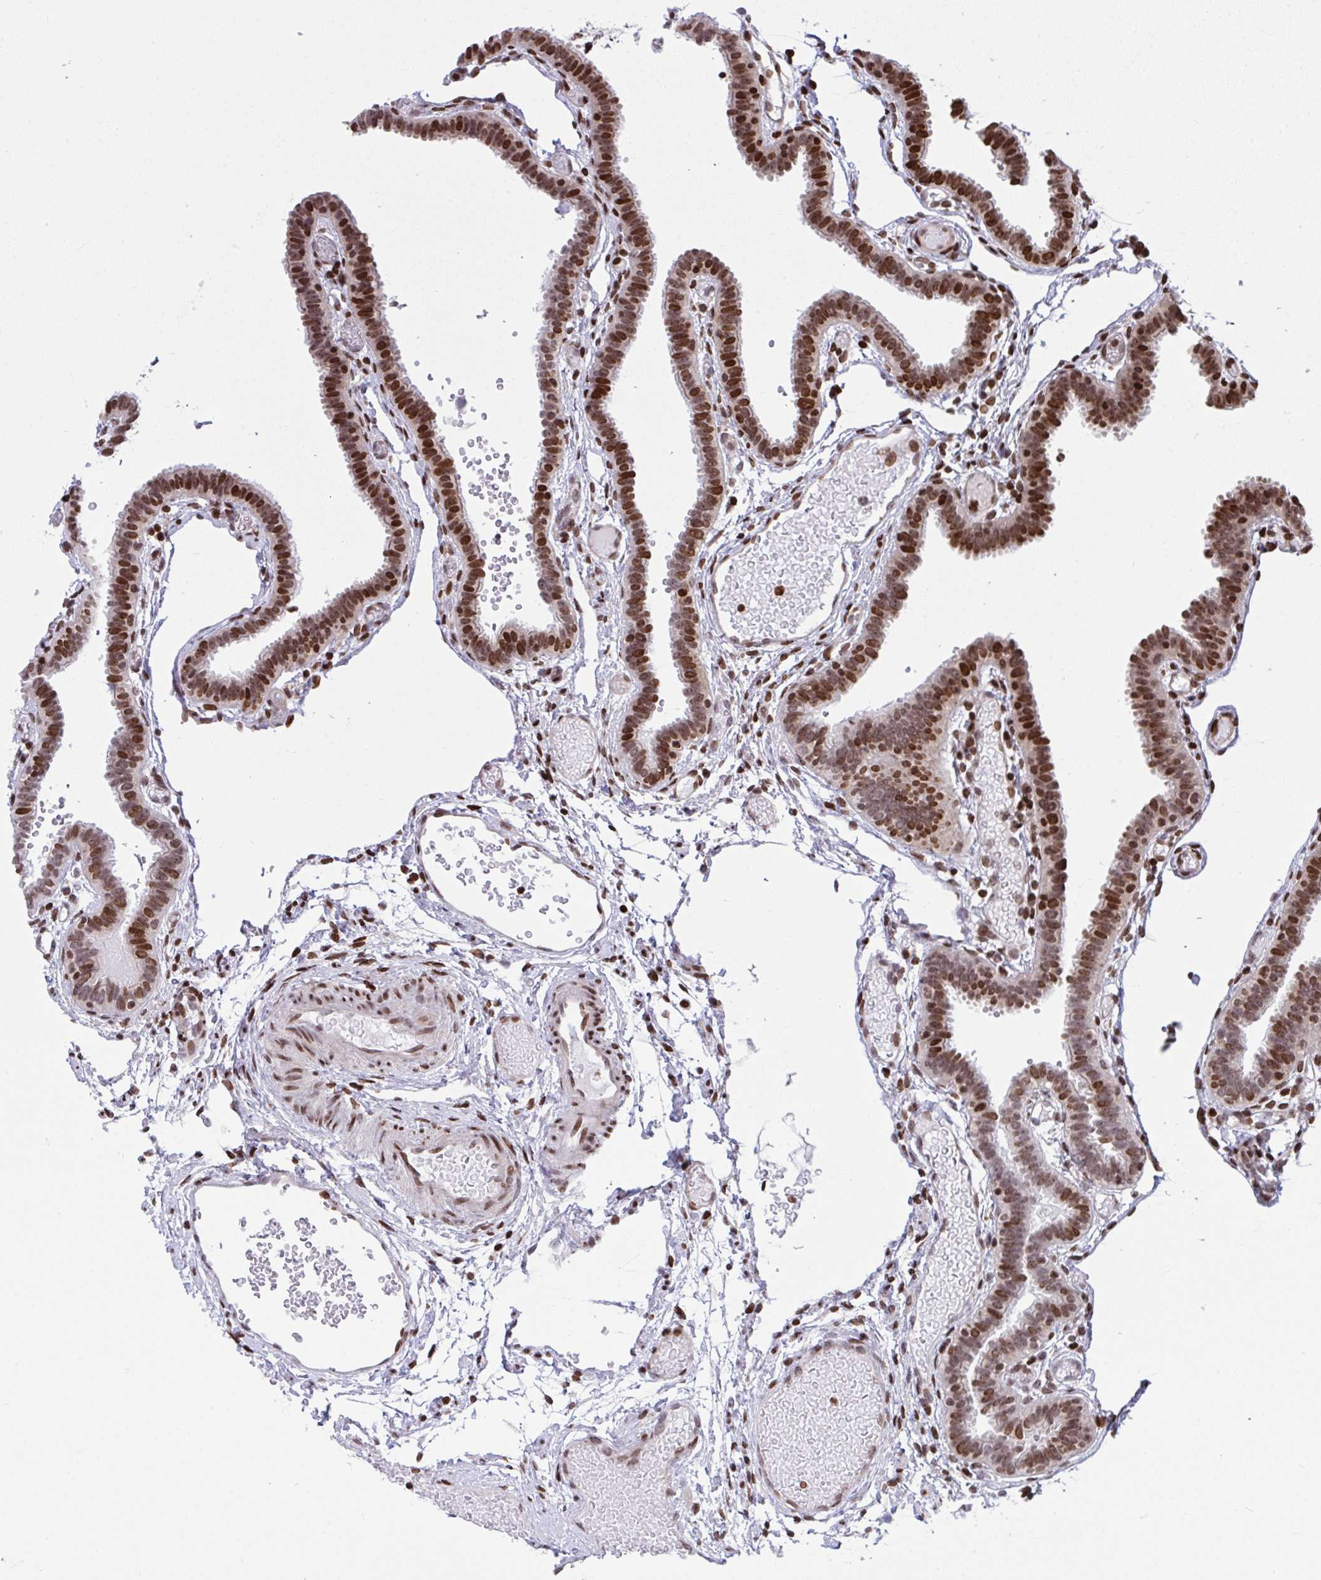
{"staining": {"intensity": "strong", "quantity": ">75%", "location": "nuclear"}, "tissue": "fallopian tube", "cell_type": "Glandular cells", "image_type": "normal", "snomed": [{"axis": "morphology", "description": "Normal tissue, NOS"}, {"axis": "topography", "description": "Fallopian tube"}], "caption": "Normal fallopian tube was stained to show a protein in brown. There is high levels of strong nuclear staining in approximately >75% of glandular cells.", "gene": "RAPGEF5", "patient": {"sex": "female", "age": 37}}